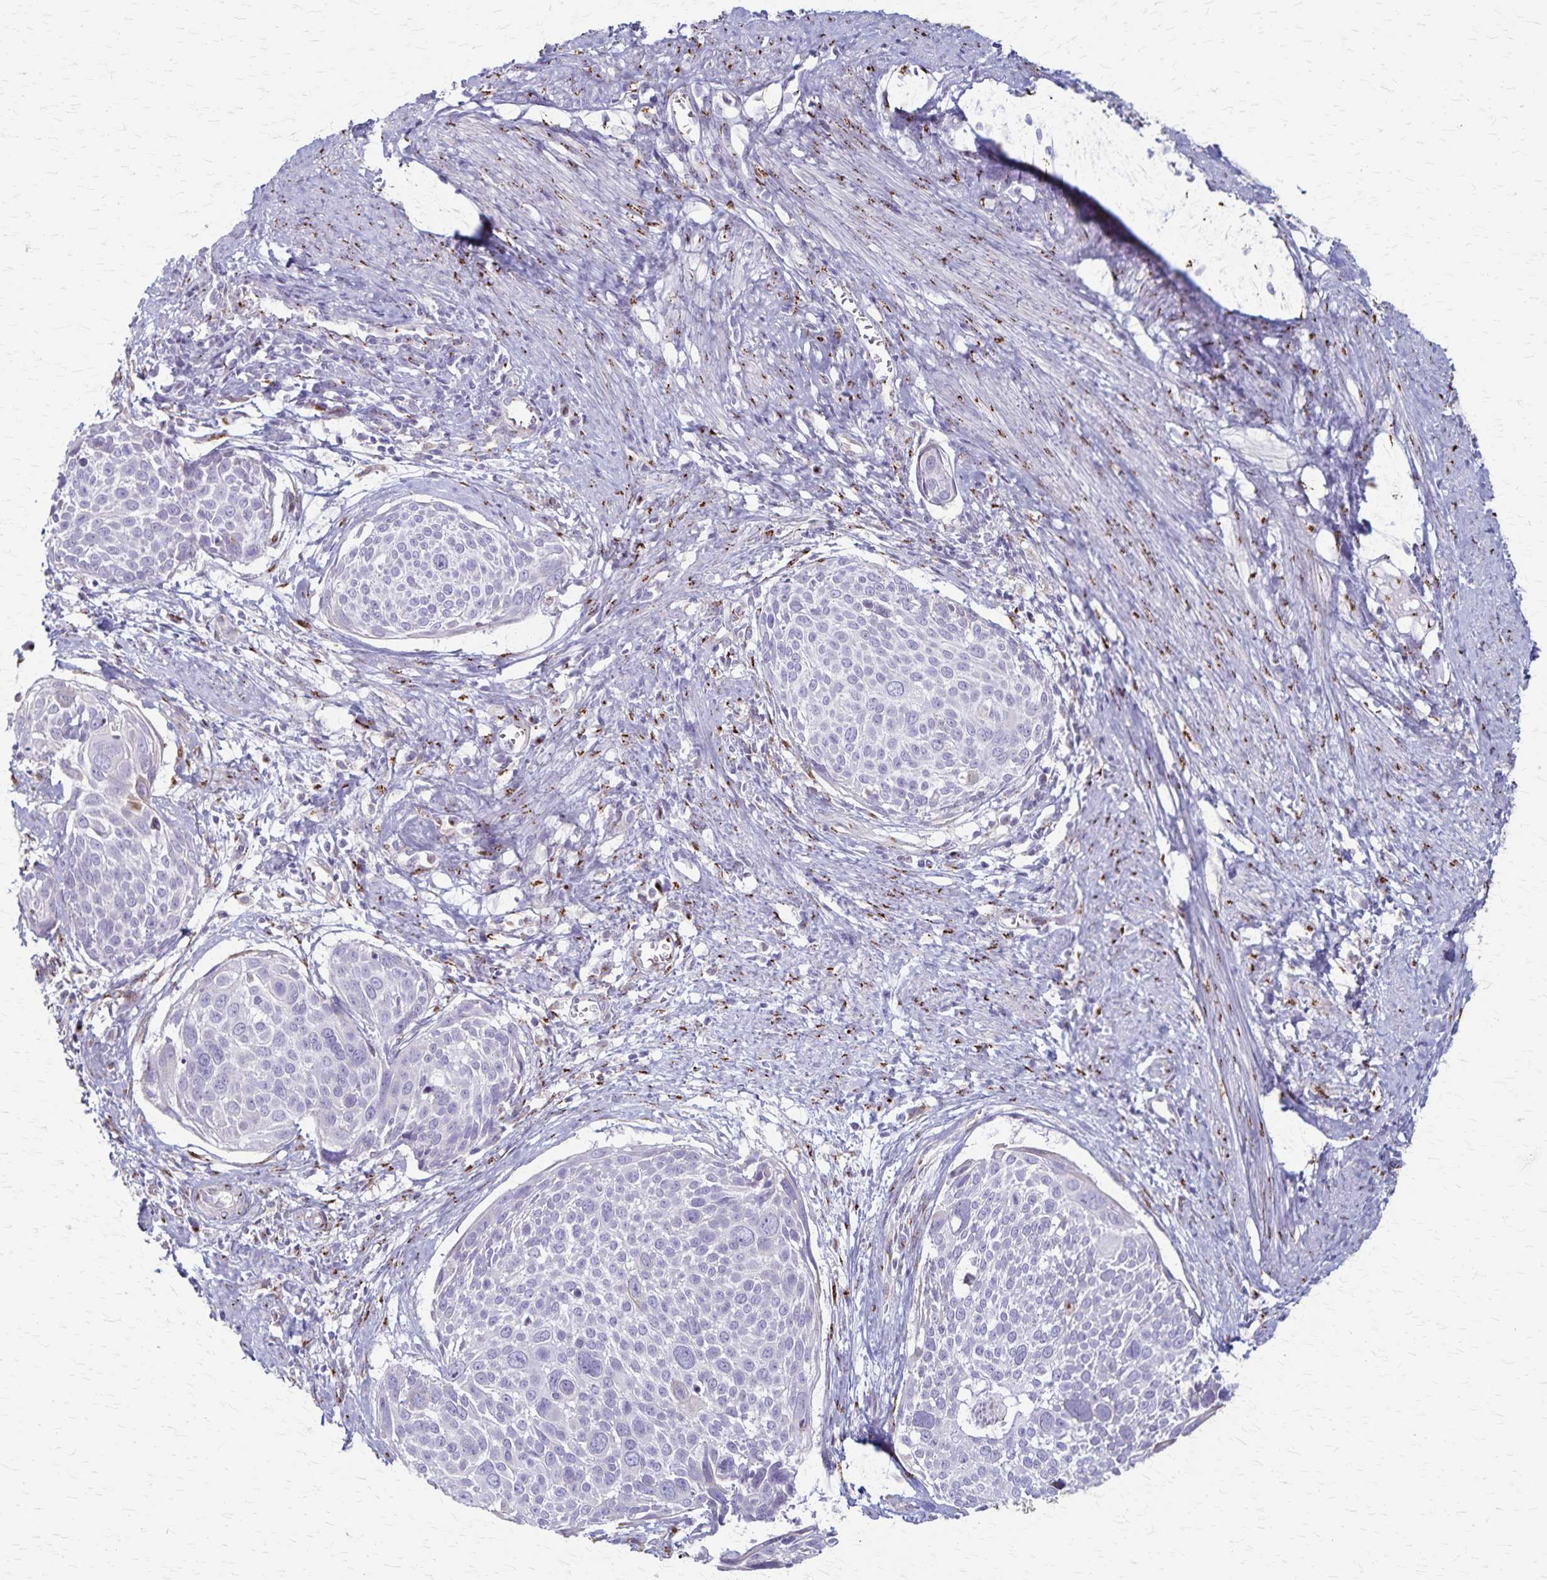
{"staining": {"intensity": "negative", "quantity": "none", "location": "none"}, "tissue": "cervical cancer", "cell_type": "Tumor cells", "image_type": "cancer", "snomed": [{"axis": "morphology", "description": "Squamous cell carcinoma, NOS"}, {"axis": "topography", "description": "Cervix"}], "caption": "DAB (3,3'-diaminobenzidine) immunohistochemical staining of human cervical cancer (squamous cell carcinoma) demonstrates no significant positivity in tumor cells.", "gene": "MCFD2", "patient": {"sex": "female", "age": 39}}